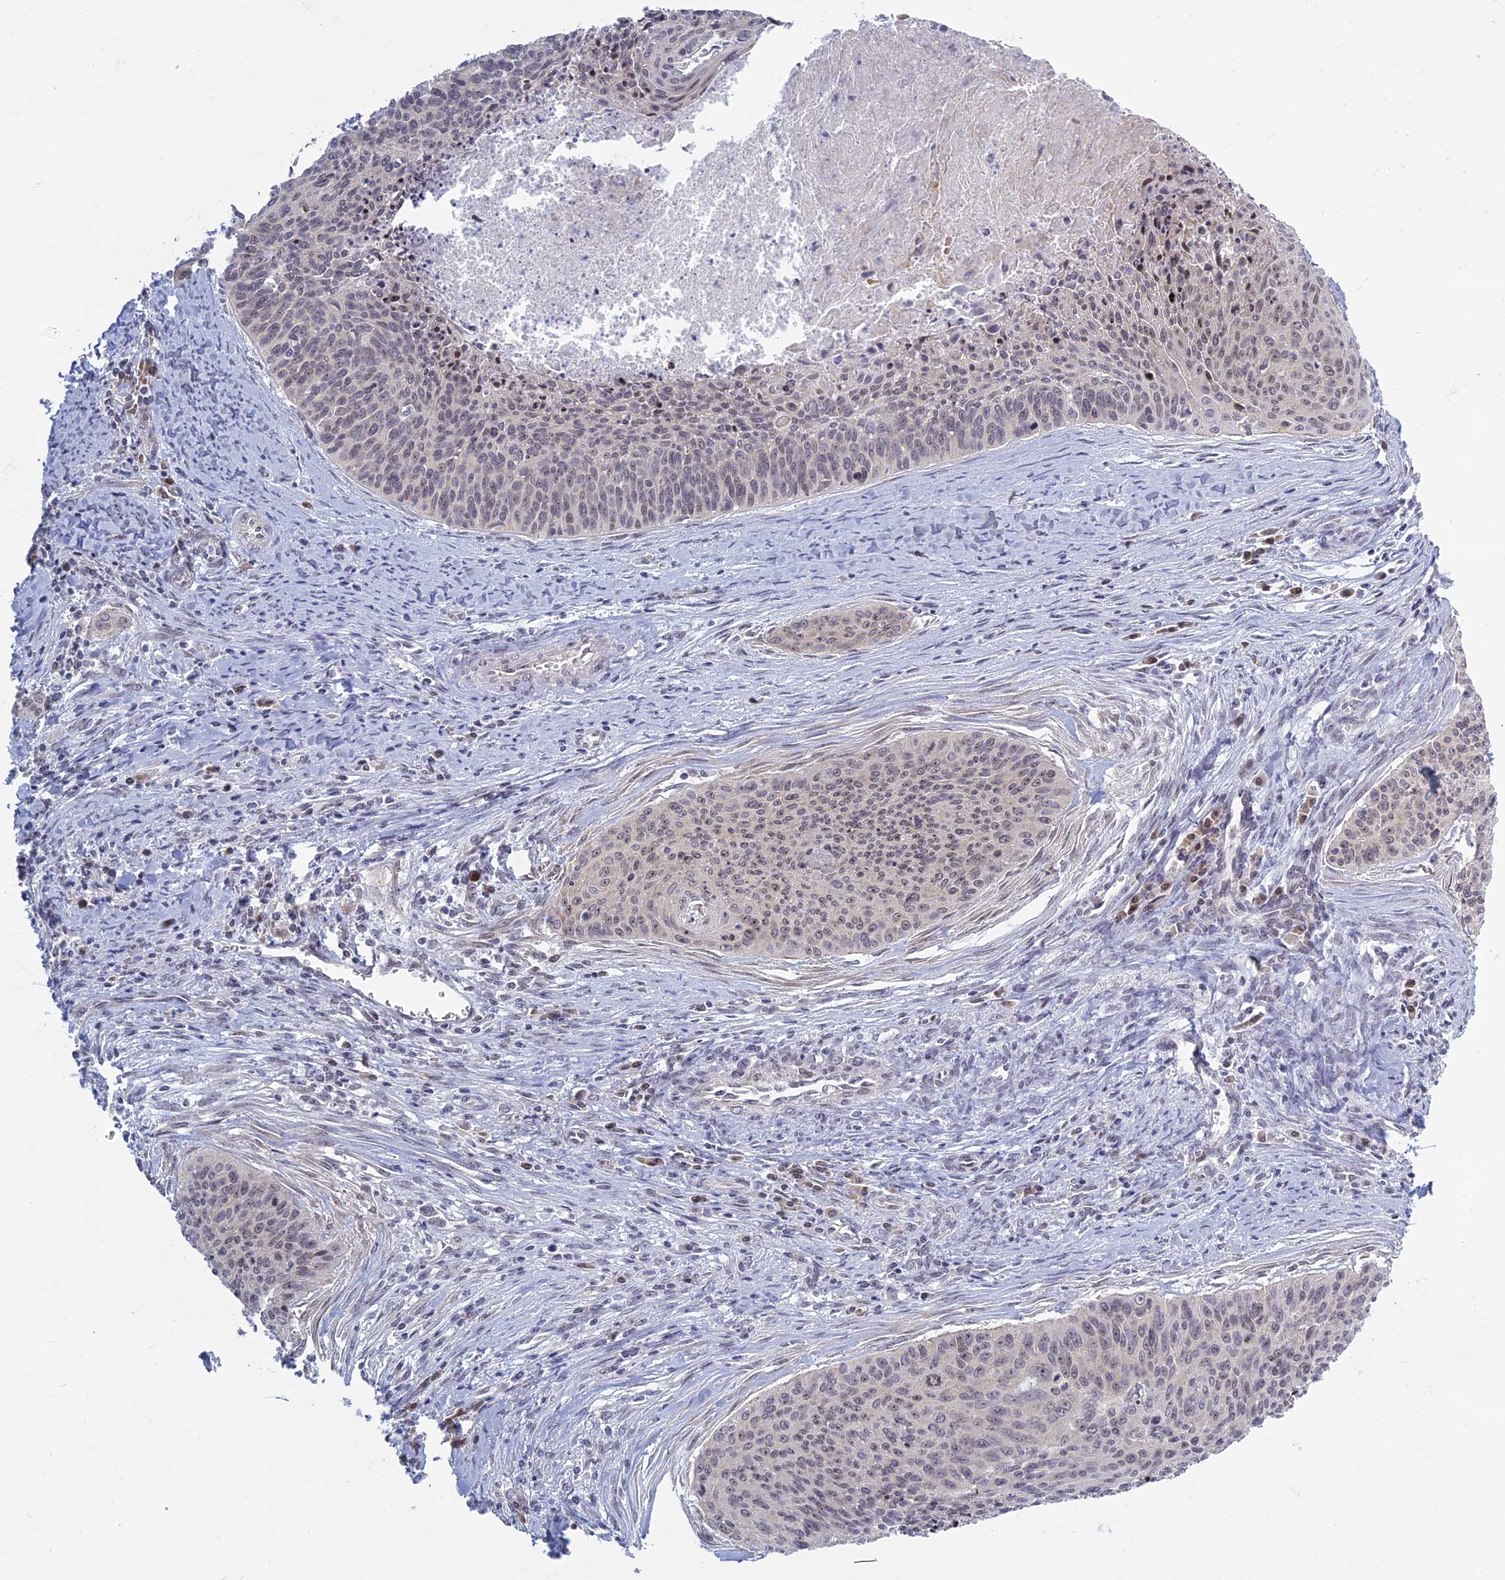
{"staining": {"intensity": "weak", "quantity": "<25%", "location": "nuclear"}, "tissue": "cervical cancer", "cell_type": "Tumor cells", "image_type": "cancer", "snomed": [{"axis": "morphology", "description": "Squamous cell carcinoma, NOS"}, {"axis": "topography", "description": "Cervix"}], "caption": "This is an immunohistochemistry image of human cervical cancer. There is no expression in tumor cells.", "gene": "RPS19BP1", "patient": {"sex": "female", "age": 55}}